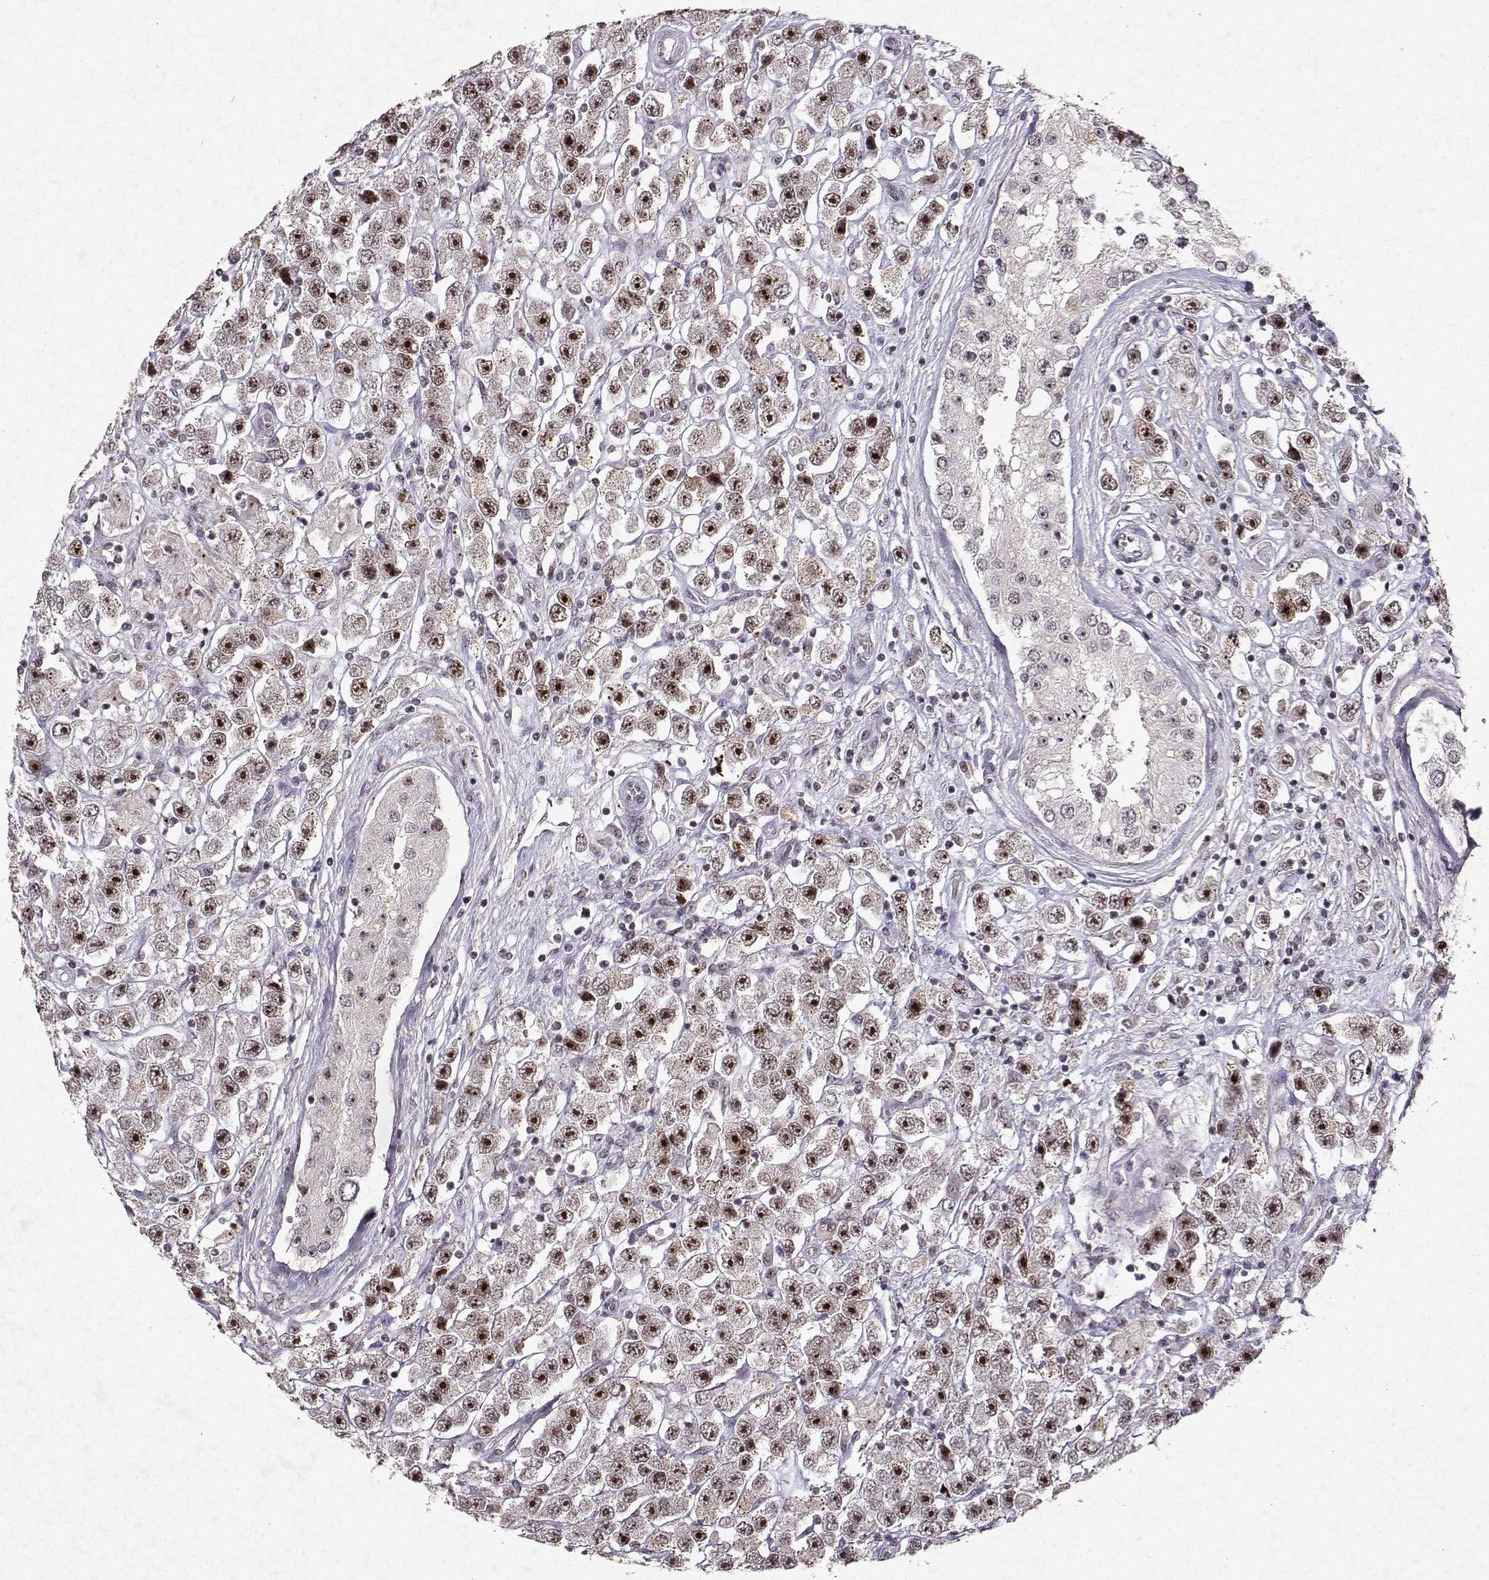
{"staining": {"intensity": "strong", "quantity": "25%-75%", "location": "nuclear"}, "tissue": "testis cancer", "cell_type": "Tumor cells", "image_type": "cancer", "snomed": [{"axis": "morphology", "description": "Seminoma, NOS"}, {"axis": "topography", "description": "Testis"}], "caption": "The image displays staining of seminoma (testis), revealing strong nuclear protein expression (brown color) within tumor cells.", "gene": "DDX56", "patient": {"sex": "male", "age": 45}}